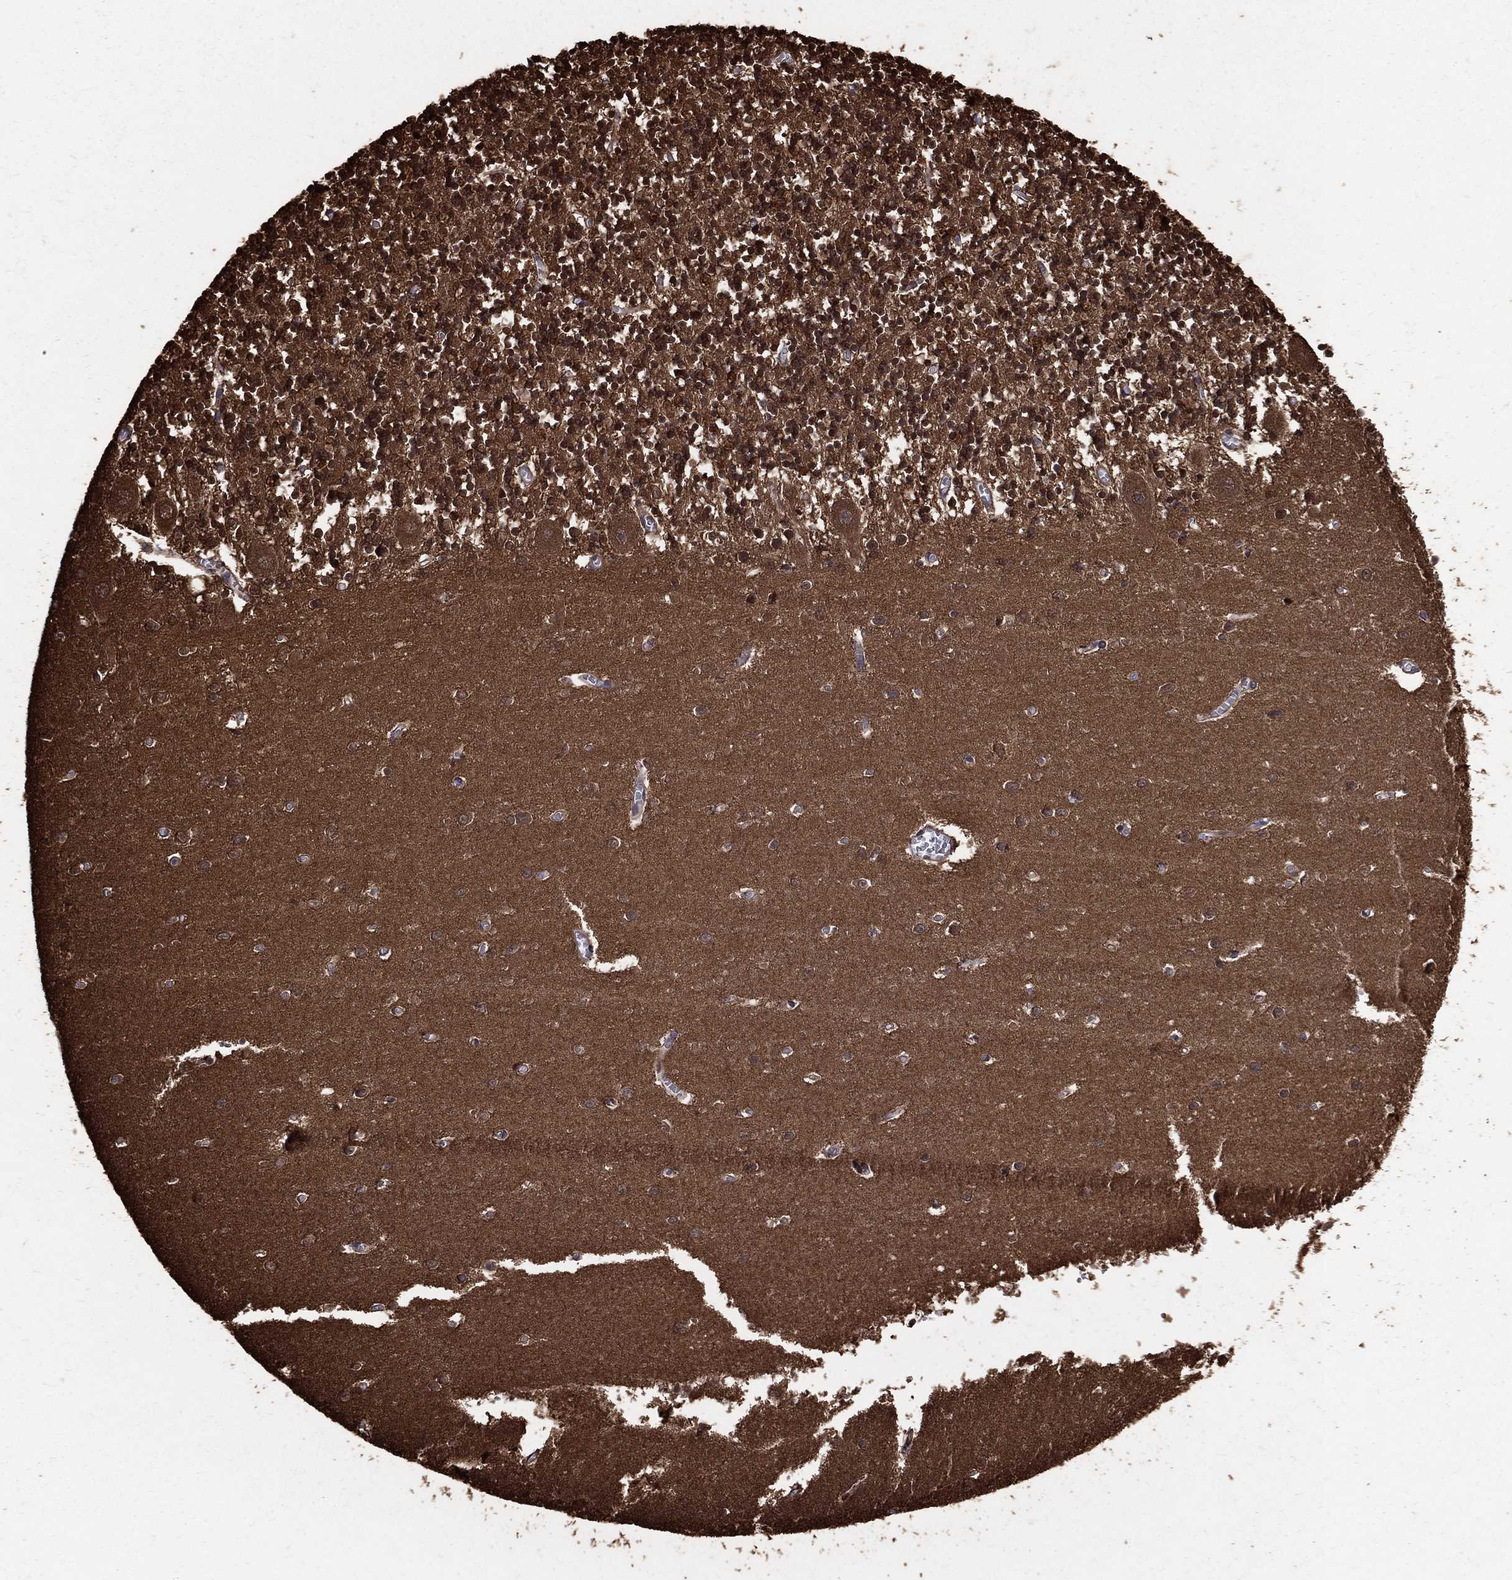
{"staining": {"intensity": "strong", "quantity": "25%-75%", "location": "nuclear"}, "tissue": "cerebellum", "cell_type": "Cells in granular layer", "image_type": "normal", "snomed": [{"axis": "morphology", "description": "Normal tissue, NOS"}, {"axis": "topography", "description": "Cerebellum"}], "caption": "This image displays unremarkable cerebellum stained with immunohistochemistry (IHC) to label a protein in brown. The nuclear of cells in granular layer show strong positivity for the protein. Nuclei are counter-stained blue.", "gene": "DPYSL2", "patient": {"sex": "female", "age": 64}}